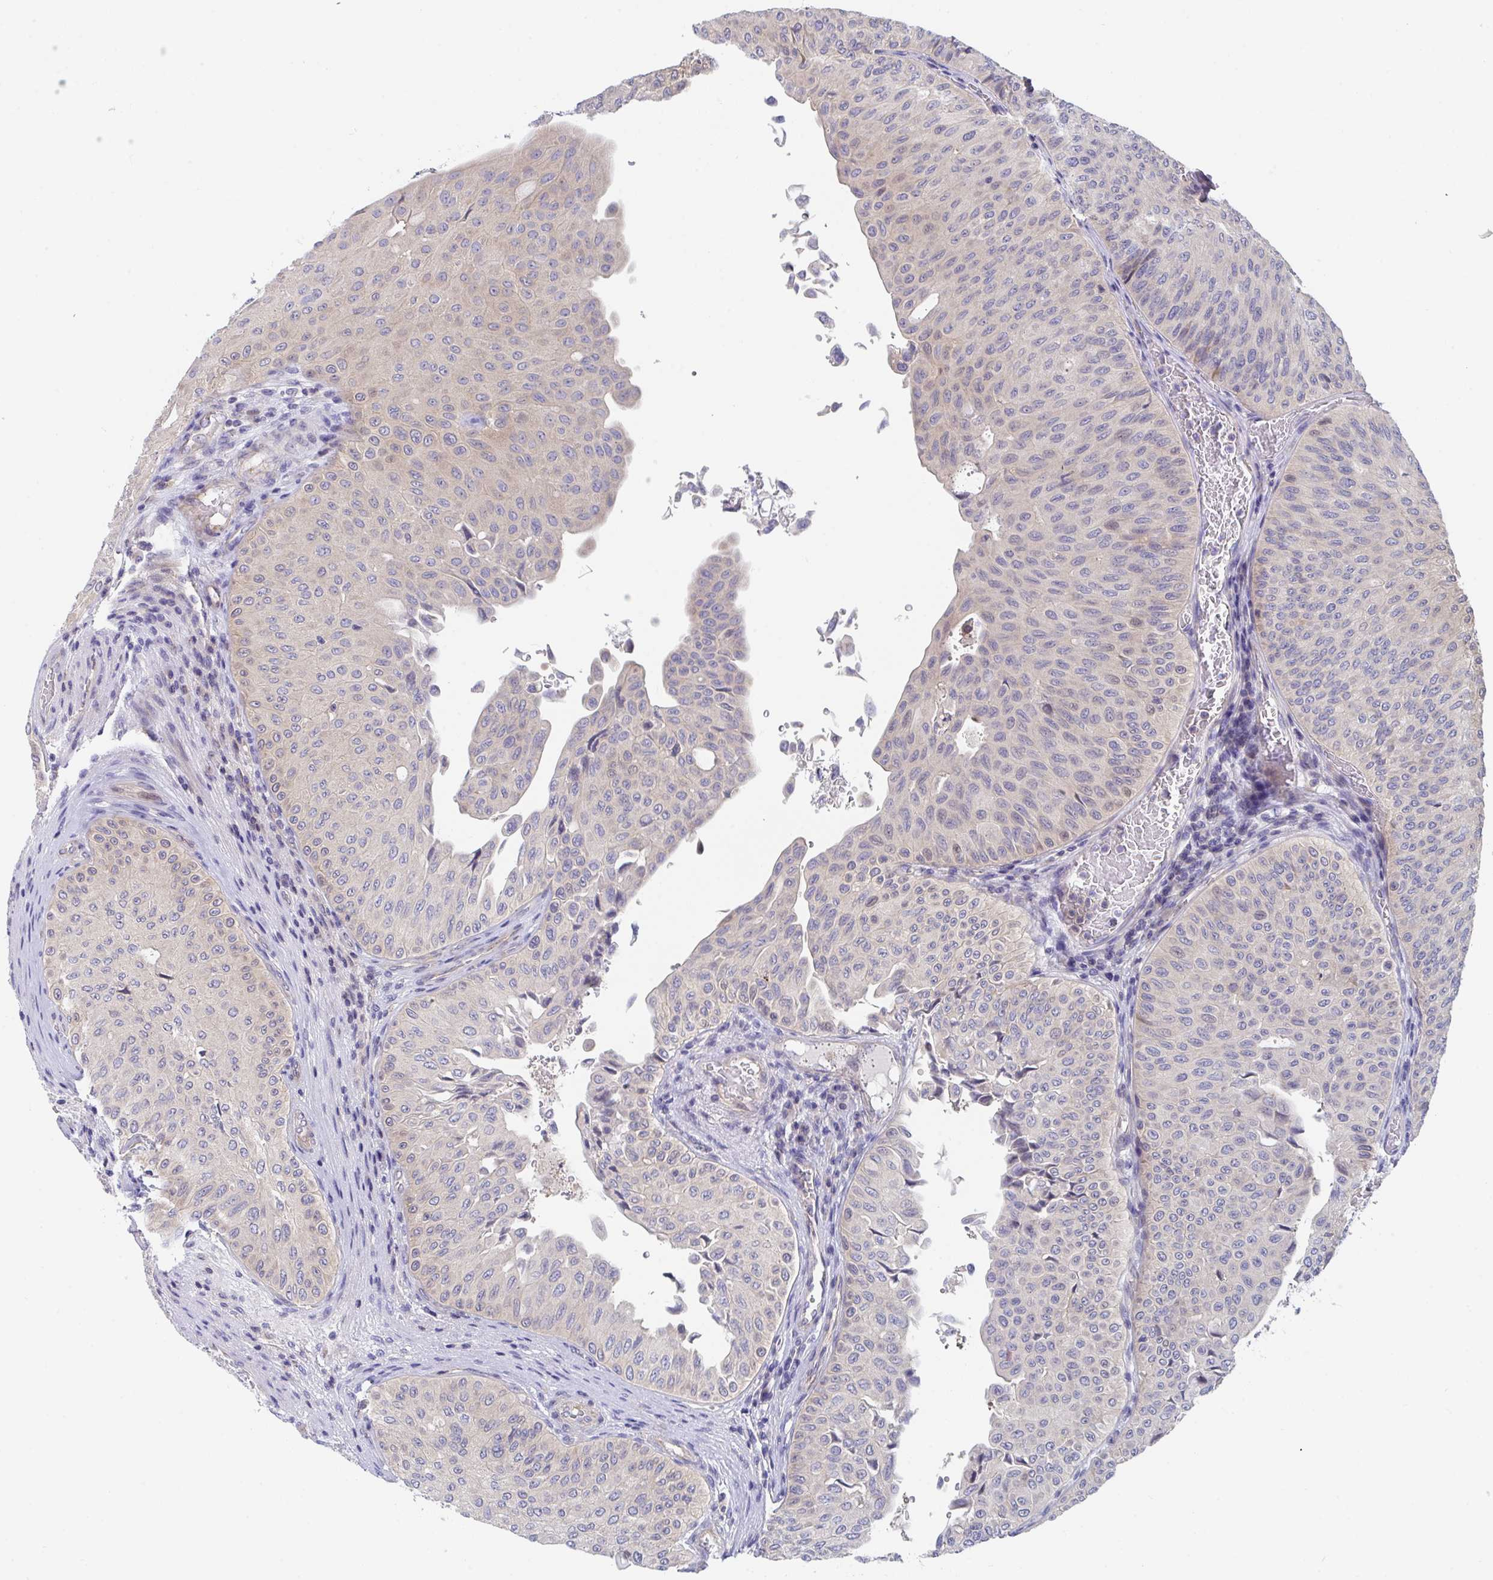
{"staining": {"intensity": "negative", "quantity": "none", "location": "none"}, "tissue": "urothelial cancer", "cell_type": "Tumor cells", "image_type": "cancer", "snomed": [{"axis": "morphology", "description": "Urothelial carcinoma, NOS"}, {"axis": "topography", "description": "Urinary bladder"}], "caption": "The photomicrograph demonstrates no staining of tumor cells in urothelial cancer.", "gene": "P2RX3", "patient": {"sex": "male", "age": 59}}